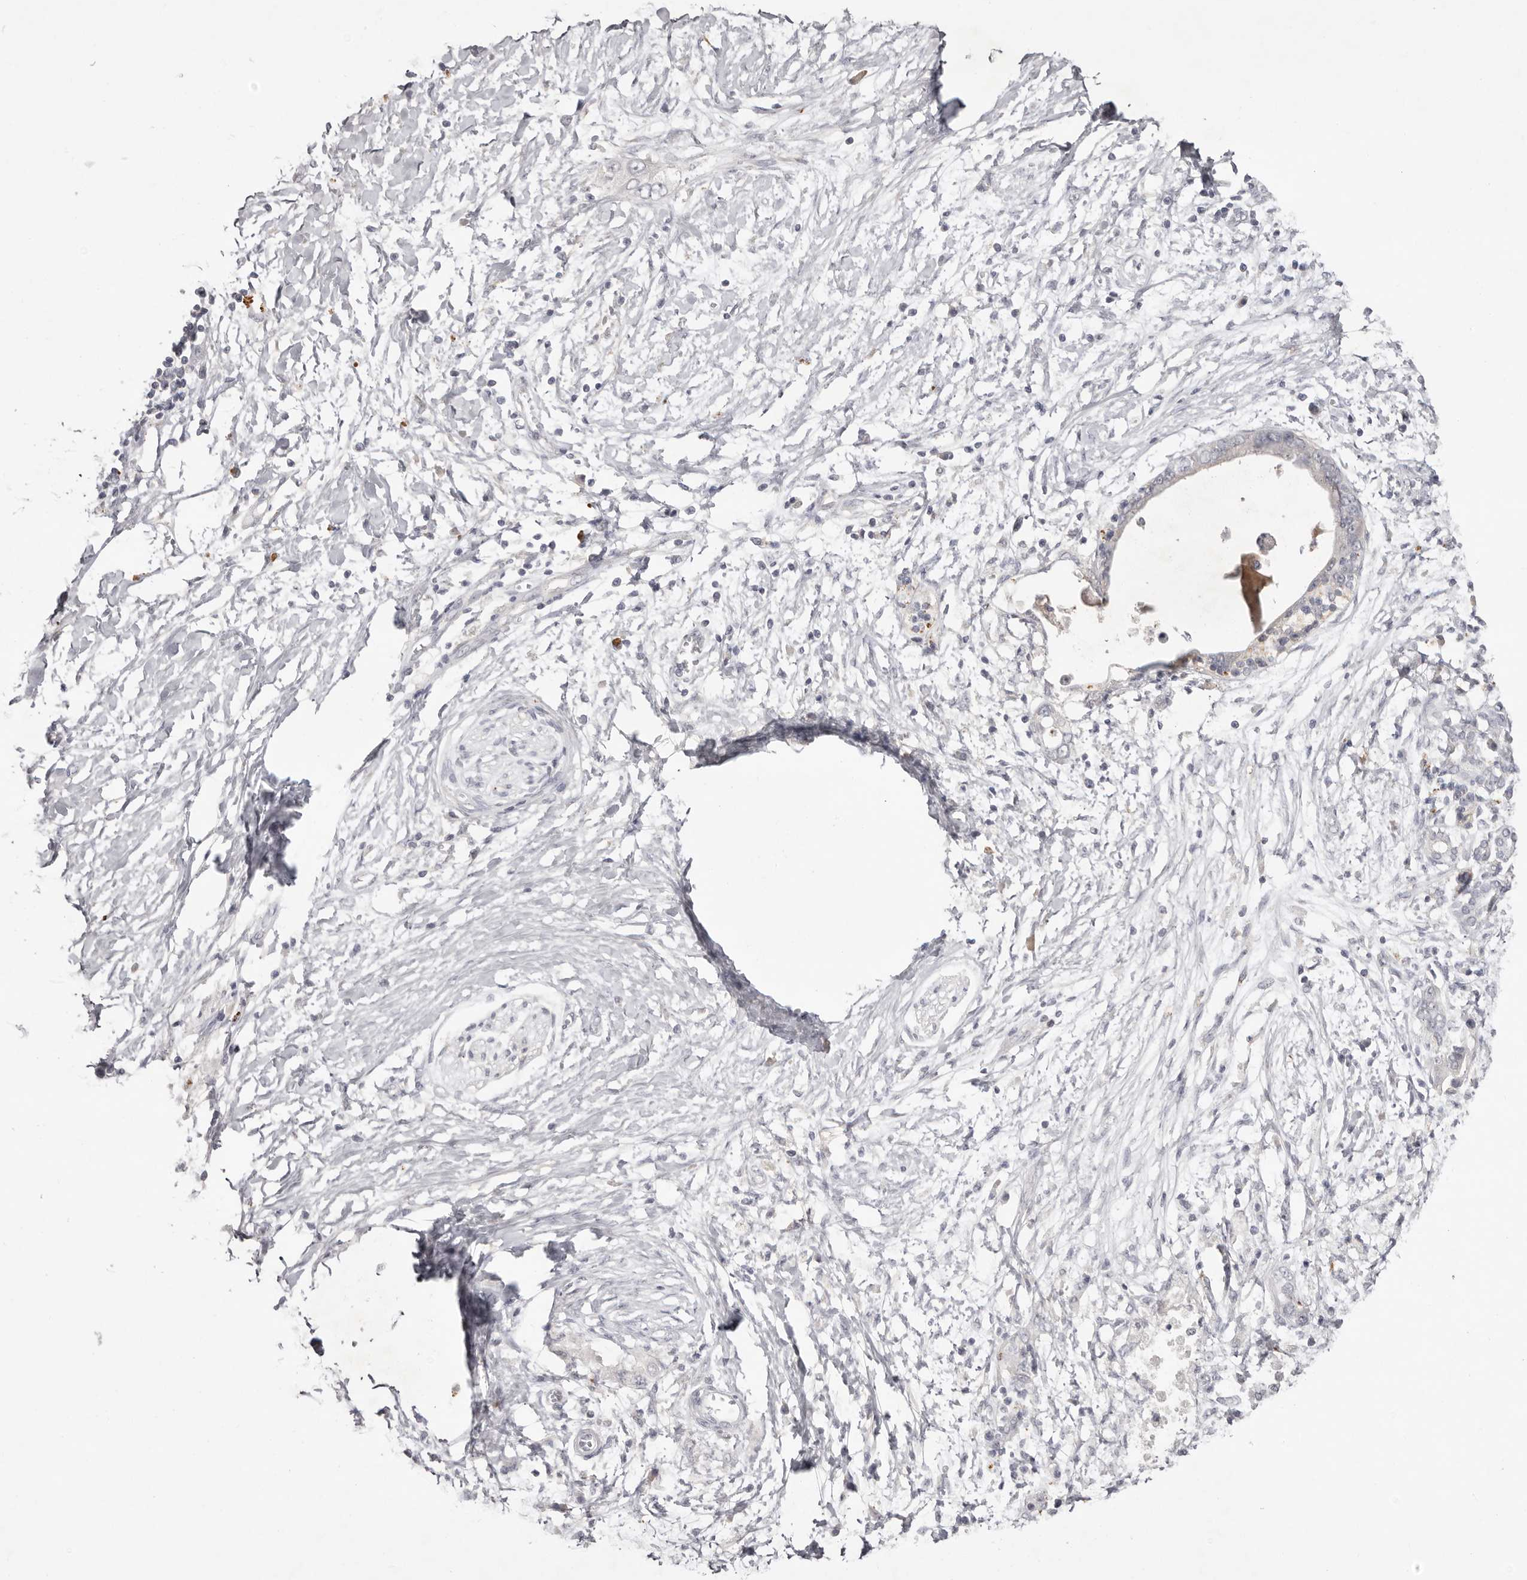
{"staining": {"intensity": "negative", "quantity": "none", "location": "none"}, "tissue": "pancreatic cancer", "cell_type": "Tumor cells", "image_type": "cancer", "snomed": [{"axis": "morphology", "description": "Normal tissue, NOS"}, {"axis": "morphology", "description": "Adenocarcinoma, NOS"}, {"axis": "topography", "description": "Pancreas"}, {"axis": "topography", "description": "Peripheral nerve tissue"}], "caption": "There is no significant expression in tumor cells of pancreatic cancer (adenocarcinoma). (DAB IHC visualized using brightfield microscopy, high magnification).", "gene": "SCUBE2", "patient": {"sex": "male", "age": 59}}